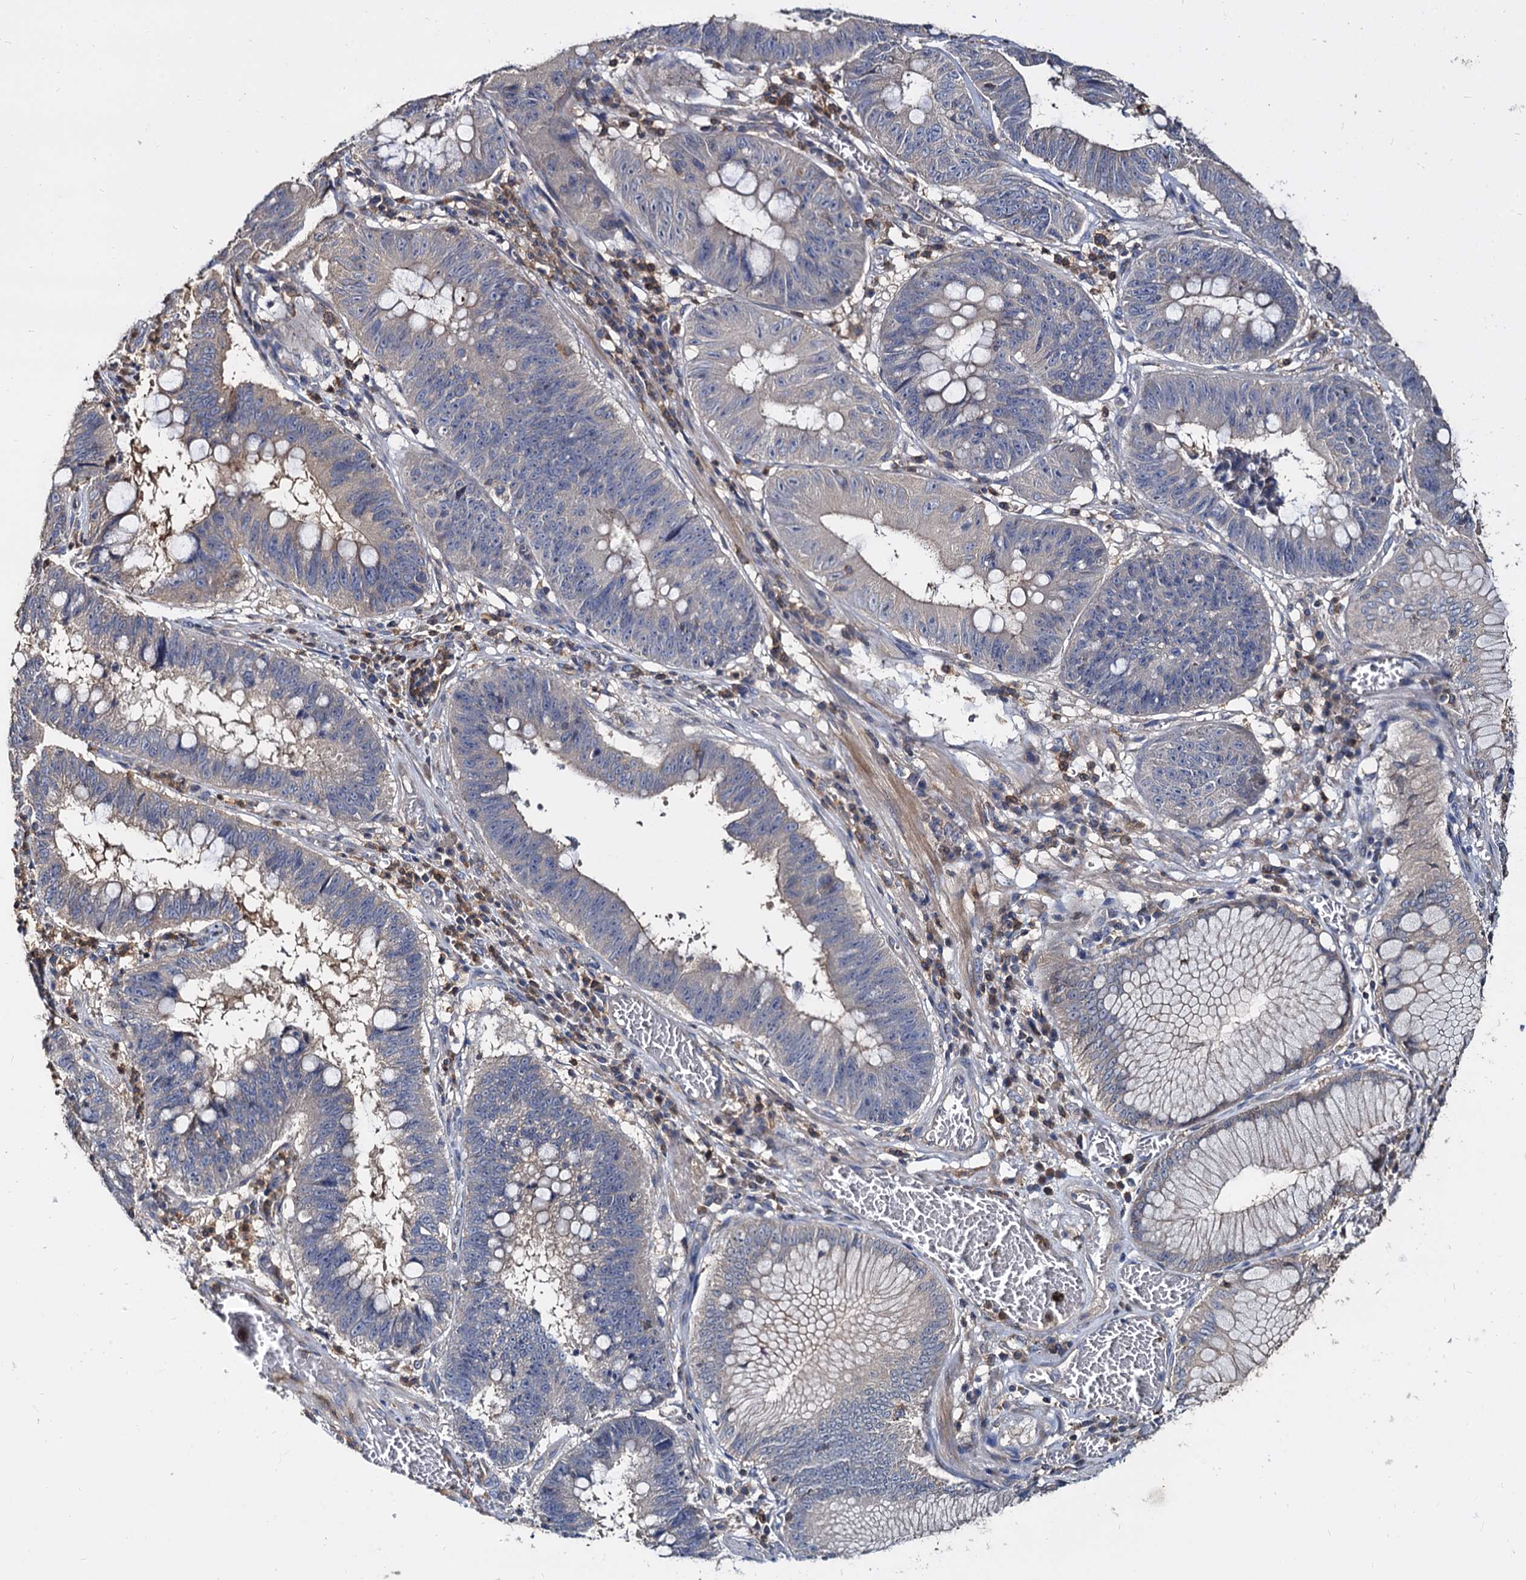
{"staining": {"intensity": "negative", "quantity": "none", "location": "none"}, "tissue": "stomach cancer", "cell_type": "Tumor cells", "image_type": "cancer", "snomed": [{"axis": "morphology", "description": "Adenocarcinoma, NOS"}, {"axis": "topography", "description": "Stomach"}], "caption": "This histopathology image is of stomach adenocarcinoma stained with IHC to label a protein in brown with the nuclei are counter-stained blue. There is no staining in tumor cells. (Stains: DAB (3,3'-diaminobenzidine) immunohistochemistry (IHC) with hematoxylin counter stain, Microscopy: brightfield microscopy at high magnification).", "gene": "ANKRD13A", "patient": {"sex": "male", "age": 59}}